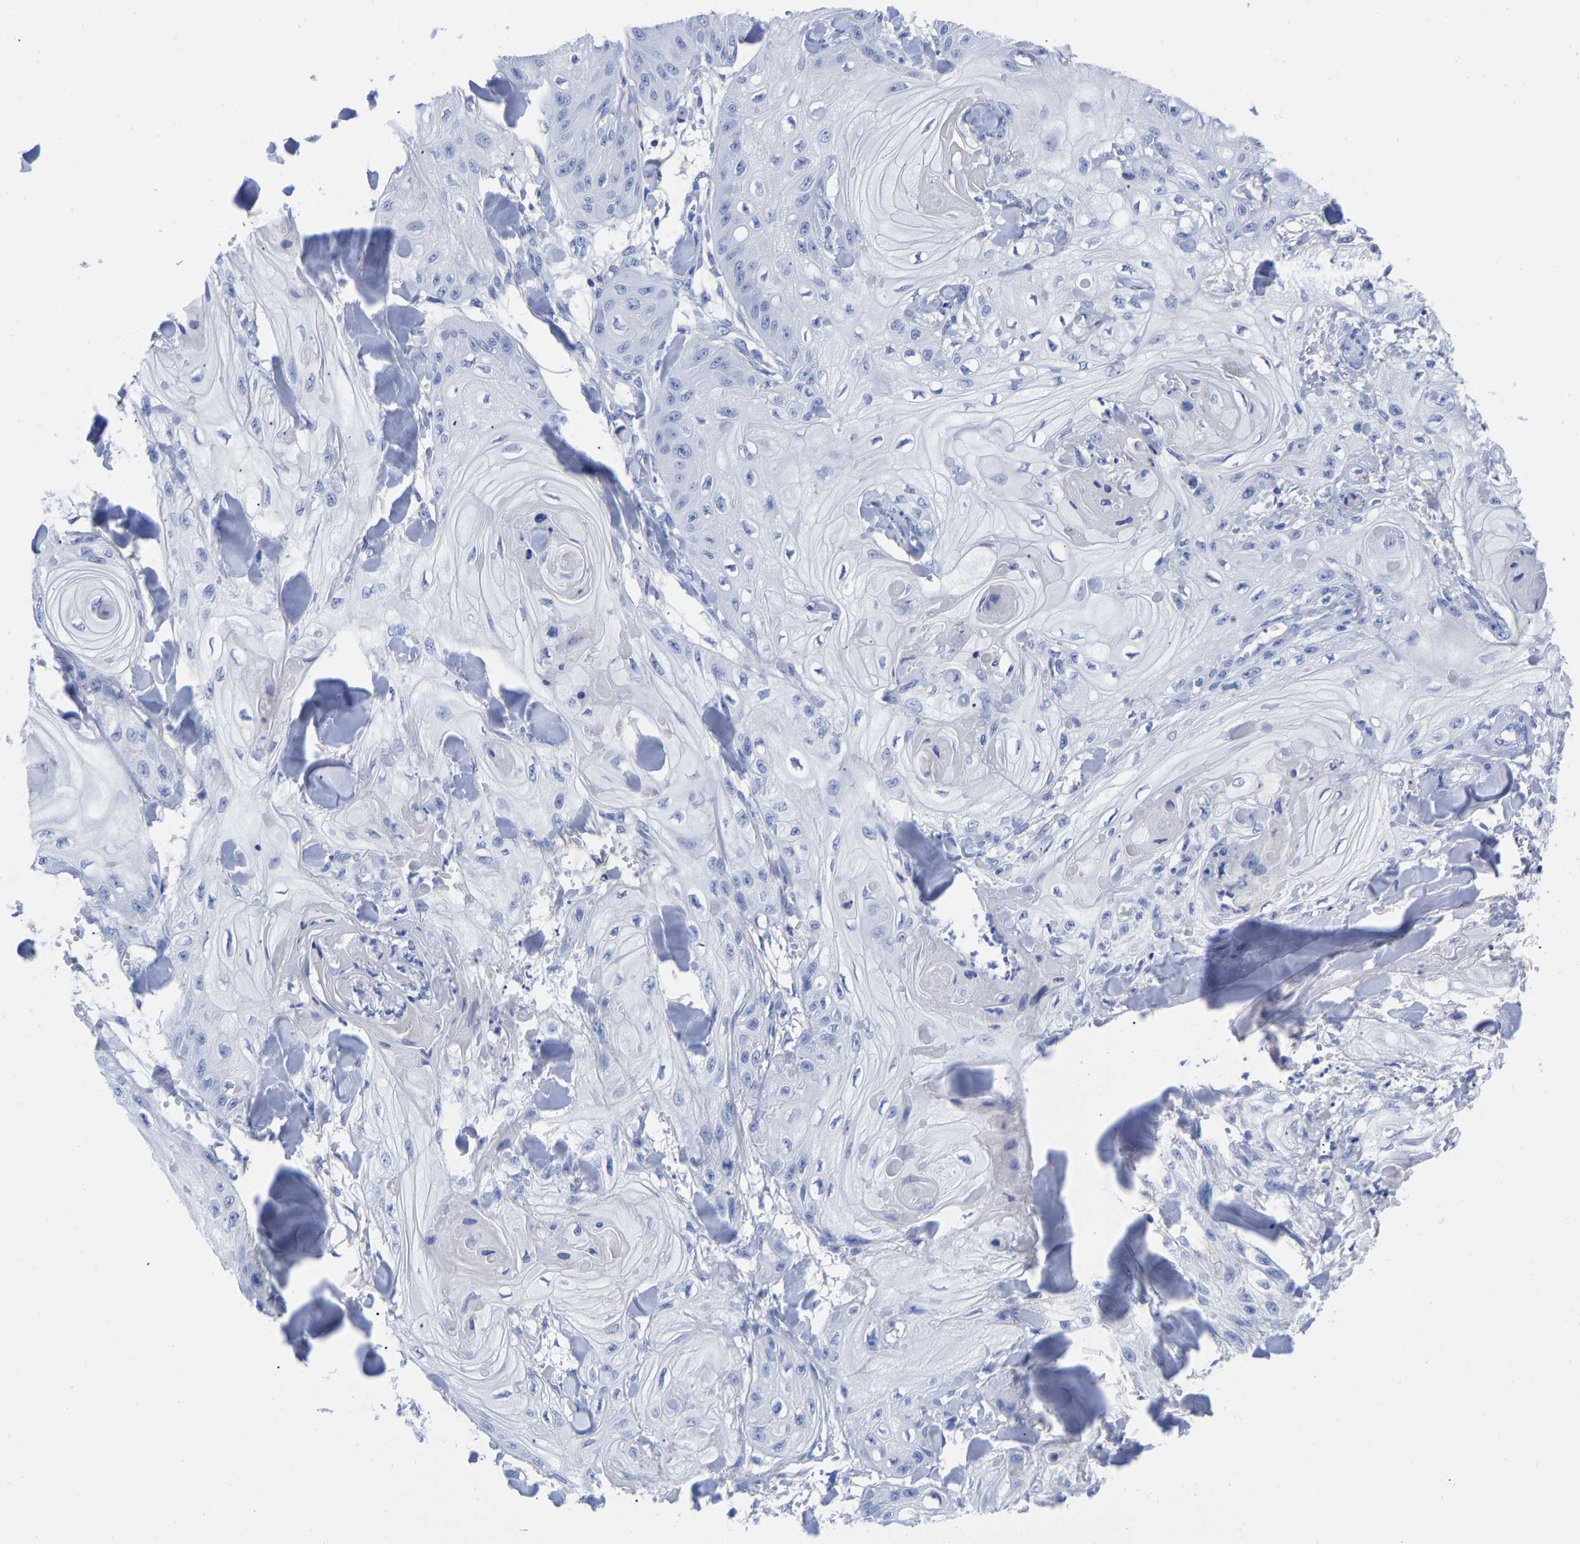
{"staining": {"intensity": "negative", "quantity": "none", "location": "none"}, "tissue": "skin cancer", "cell_type": "Tumor cells", "image_type": "cancer", "snomed": [{"axis": "morphology", "description": "Squamous cell carcinoma, NOS"}, {"axis": "topography", "description": "Skin"}], "caption": "Skin cancer (squamous cell carcinoma) stained for a protein using immunohistochemistry reveals no staining tumor cells.", "gene": "GPA33", "patient": {"sex": "male", "age": 74}}